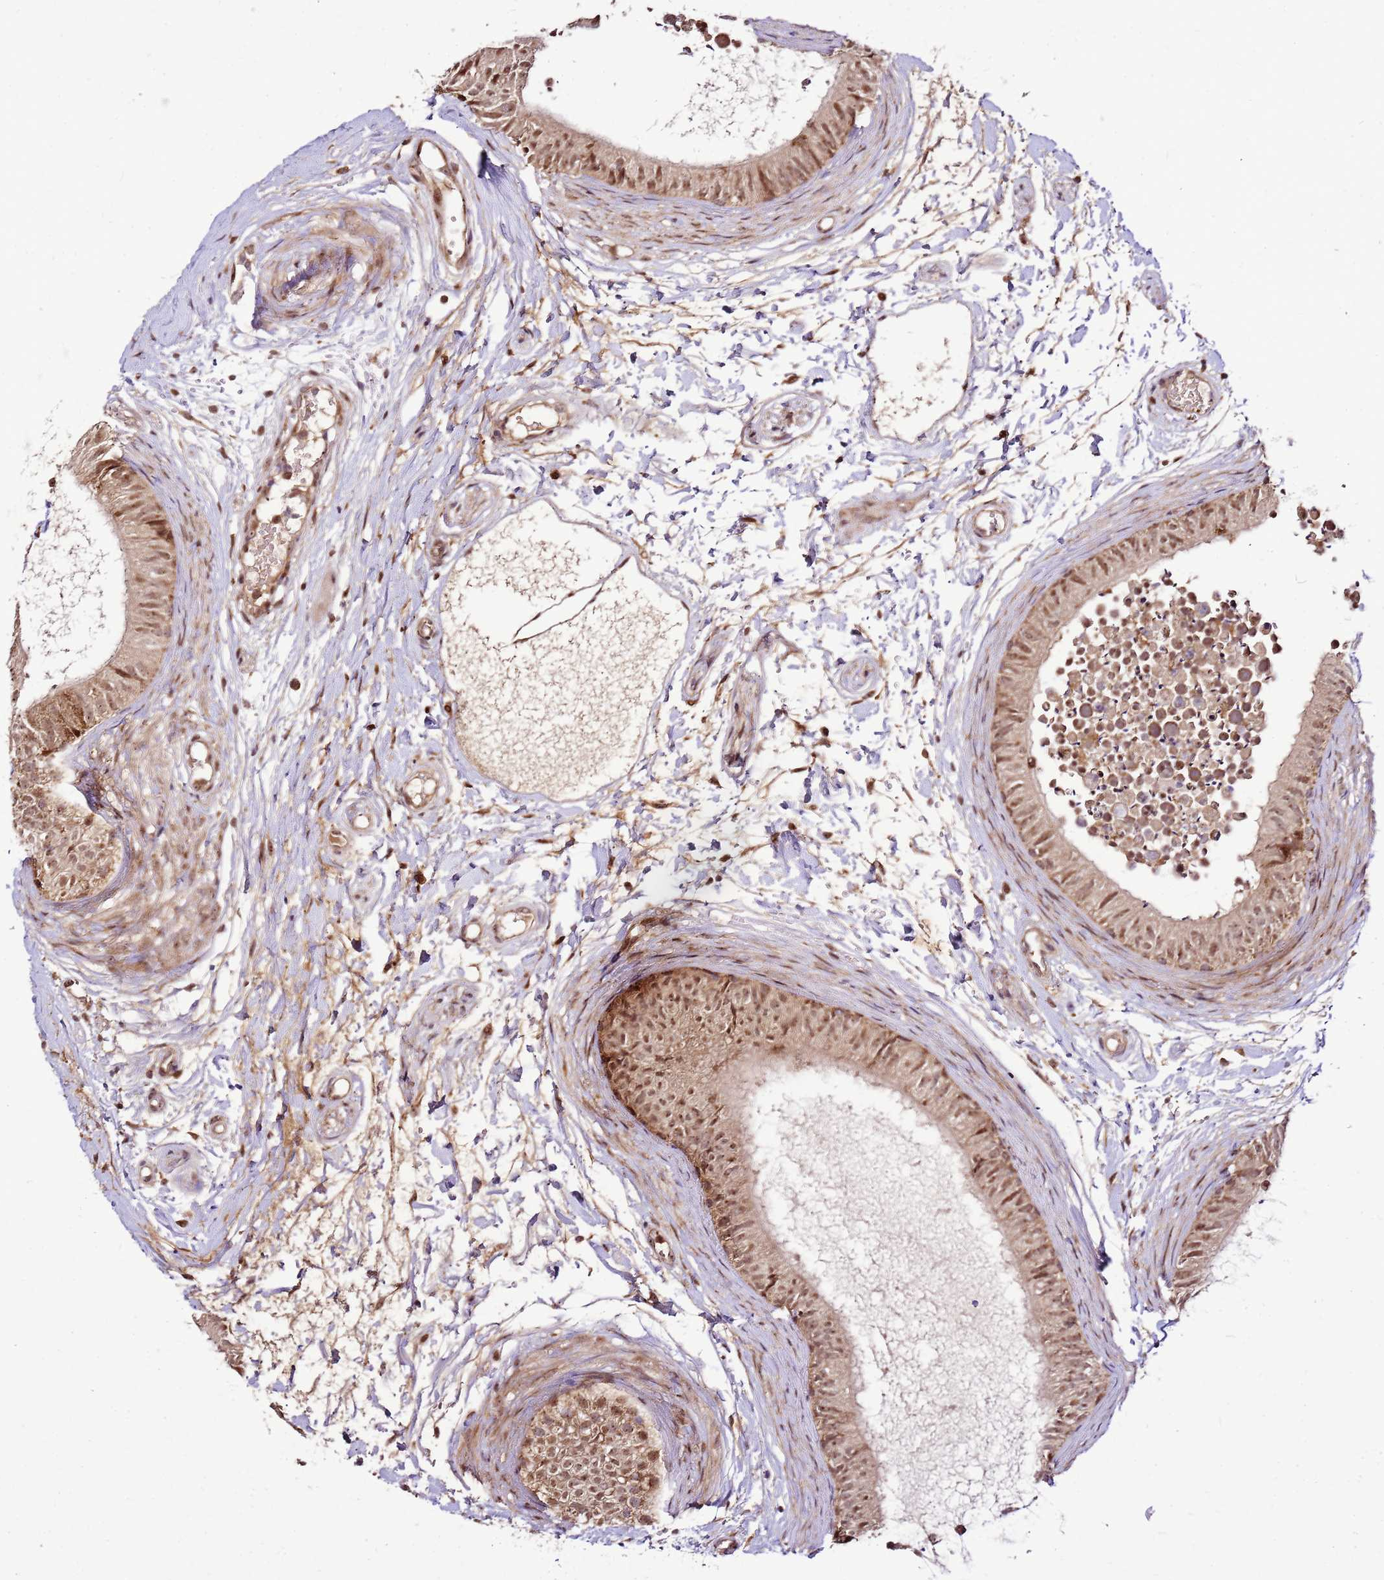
{"staining": {"intensity": "moderate", "quantity": ">75%", "location": "nuclear"}, "tissue": "epididymis", "cell_type": "Glandular cells", "image_type": "normal", "snomed": [{"axis": "morphology", "description": "Normal tissue, NOS"}, {"axis": "topography", "description": "Epididymis"}], "caption": "Moderate nuclear positivity for a protein is identified in approximately >75% of glandular cells of normal epididymis using IHC.", "gene": "RASA3", "patient": {"sex": "male", "age": 15}}